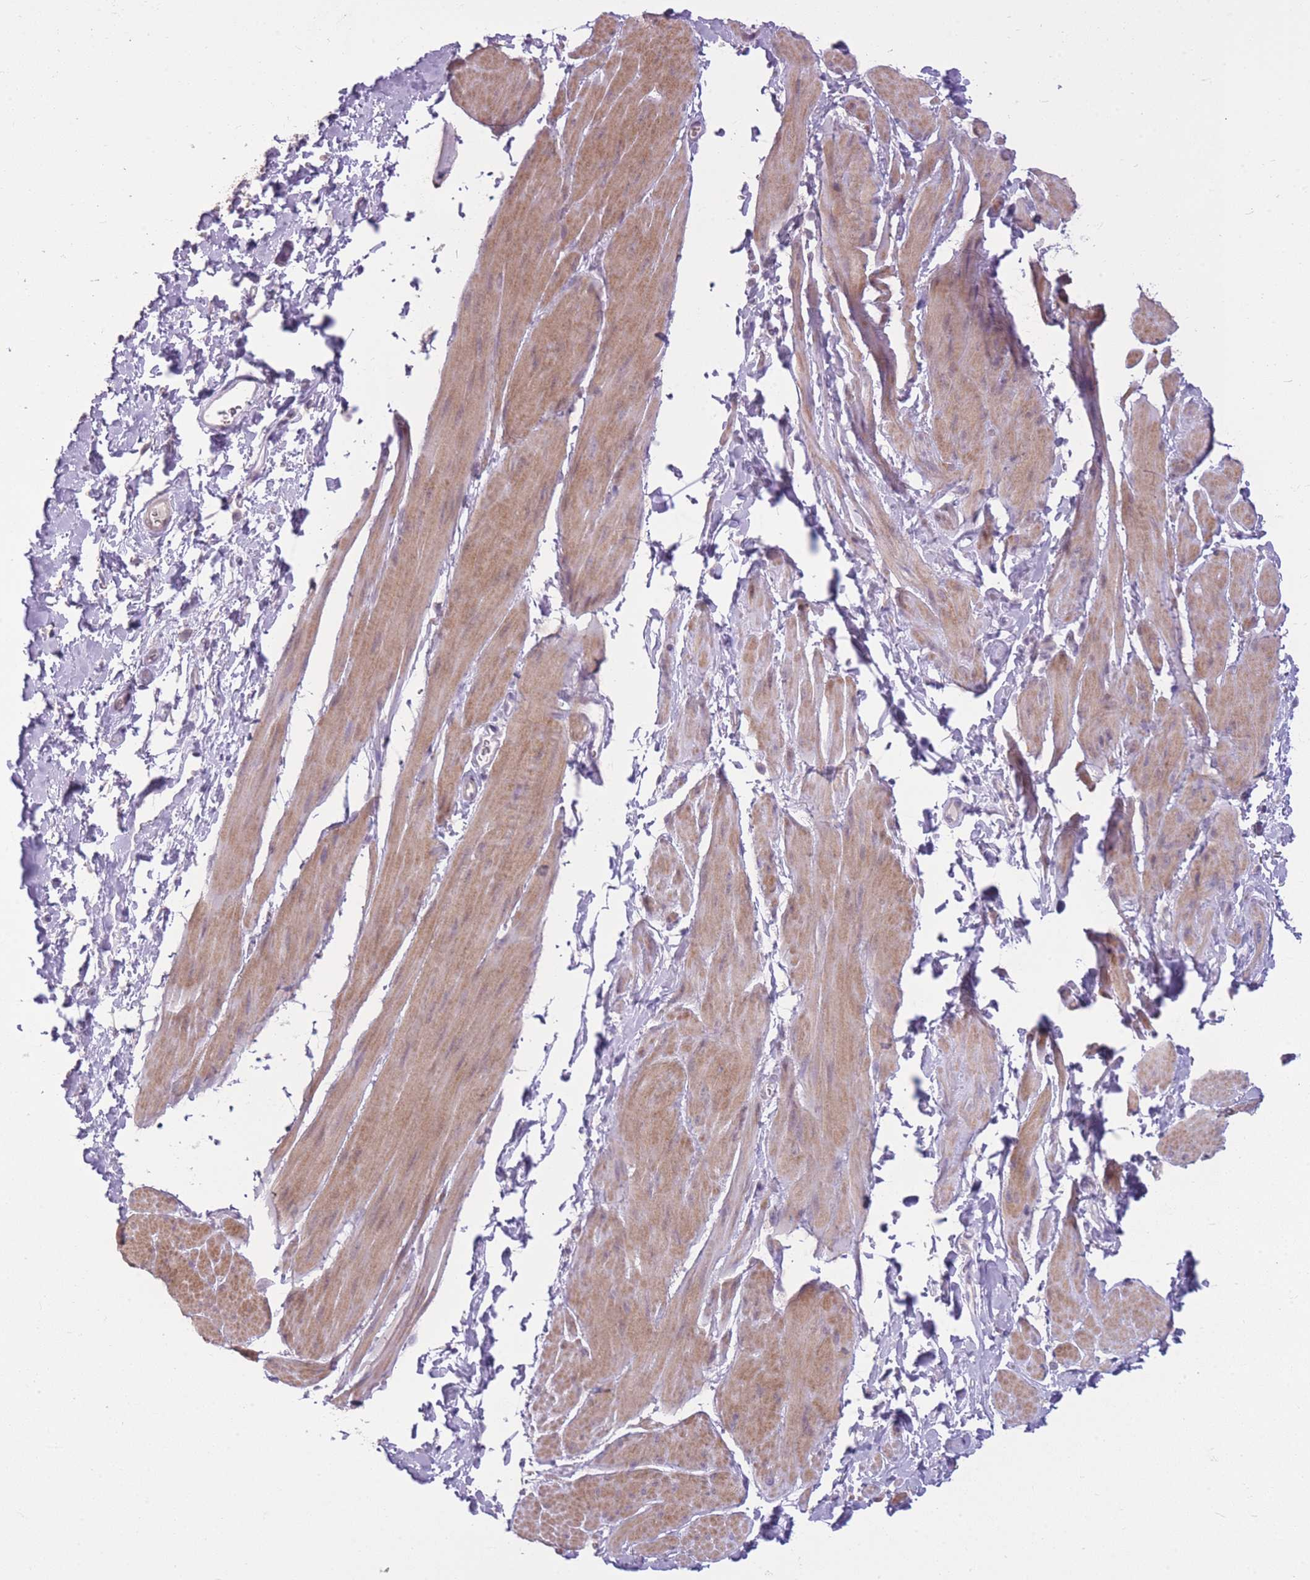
{"staining": {"intensity": "moderate", "quantity": ">75%", "location": "cytoplasmic/membranous"}, "tissue": "smooth muscle", "cell_type": "Smooth muscle cells", "image_type": "normal", "snomed": [{"axis": "morphology", "description": "Normal tissue, NOS"}, {"axis": "topography", "description": "Smooth muscle"}, {"axis": "topography", "description": "Peripheral nerve tissue"}], "caption": "This image reveals immunohistochemistry staining of unremarkable smooth muscle, with medium moderate cytoplasmic/membranous expression in about >75% of smooth muscle cells.", "gene": "ZBTB24", "patient": {"sex": "male", "age": 69}}